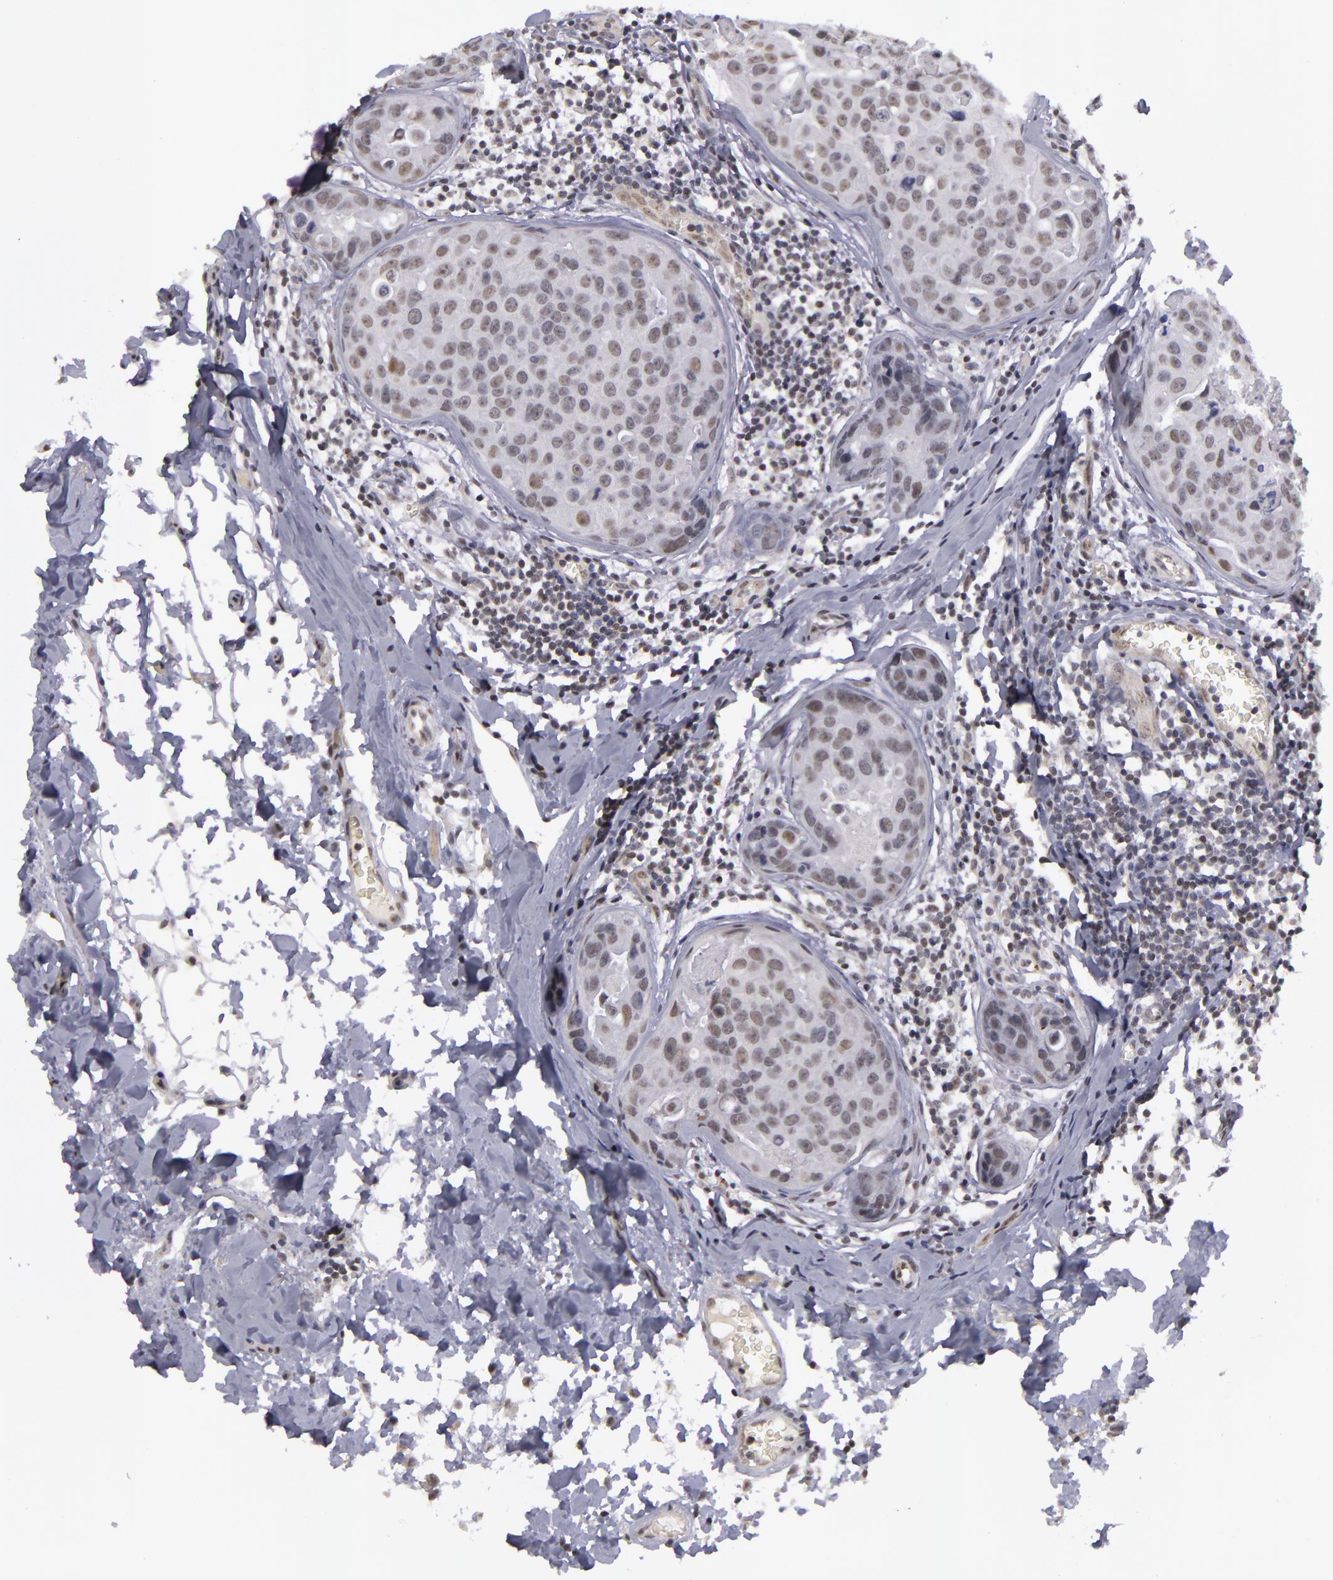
{"staining": {"intensity": "weak", "quantity": "<25%", "location": "nuclear"}, "tissue": "breast cancer", "cell_type": "Tumor cells", "image_type": "cancer", "snomed": [{"axis": "morphology", "description": "Duct carcinoma"}, {"axis": "topography", "description": "Breast"}], "caption": "Protein analysis of breast intraductal carcinoma demonstrates no significant positivity in tumor cells.", "gene": "RRP7A", "patient": {"sex": "female", "age": 24}}